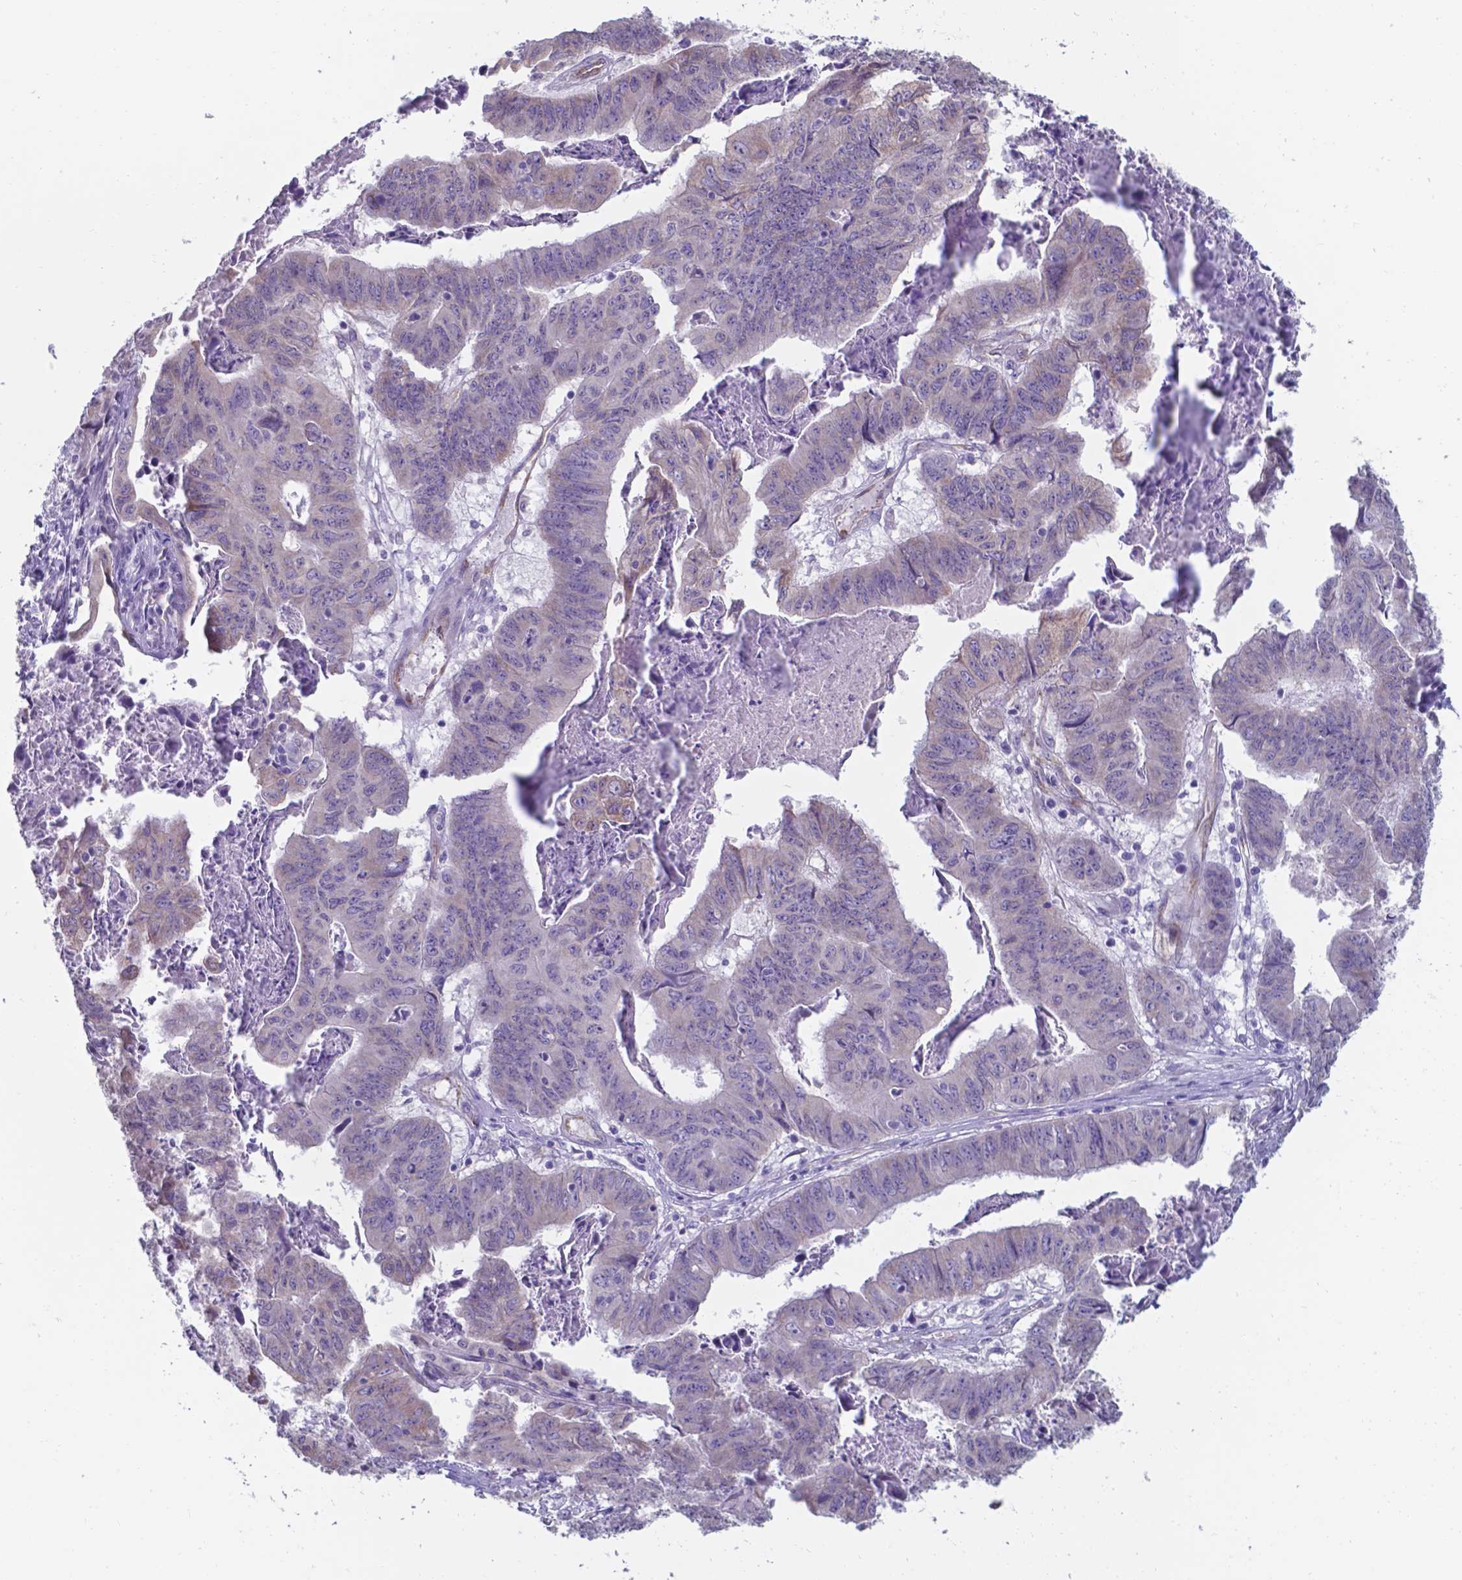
{"staining": {"intensity": "negative", "quantity": "none", "location": "none"}, "tissue": "stomach cancer", "cell_type": "Tumor cells", "image_type": "cancer", "snomed": [{"axis": "morphology", "description": "Adenocarcinoma, NOS"}, {"axis": "topography", "description": "Stomach, lower"}], "caption": "Histopathology image shows no protein positivity in tumor cells of stomach cancer (adenocarcinoma) tissue.", "gene": "UBE2J1", "patient": {"sex": "male", "age": 77}}